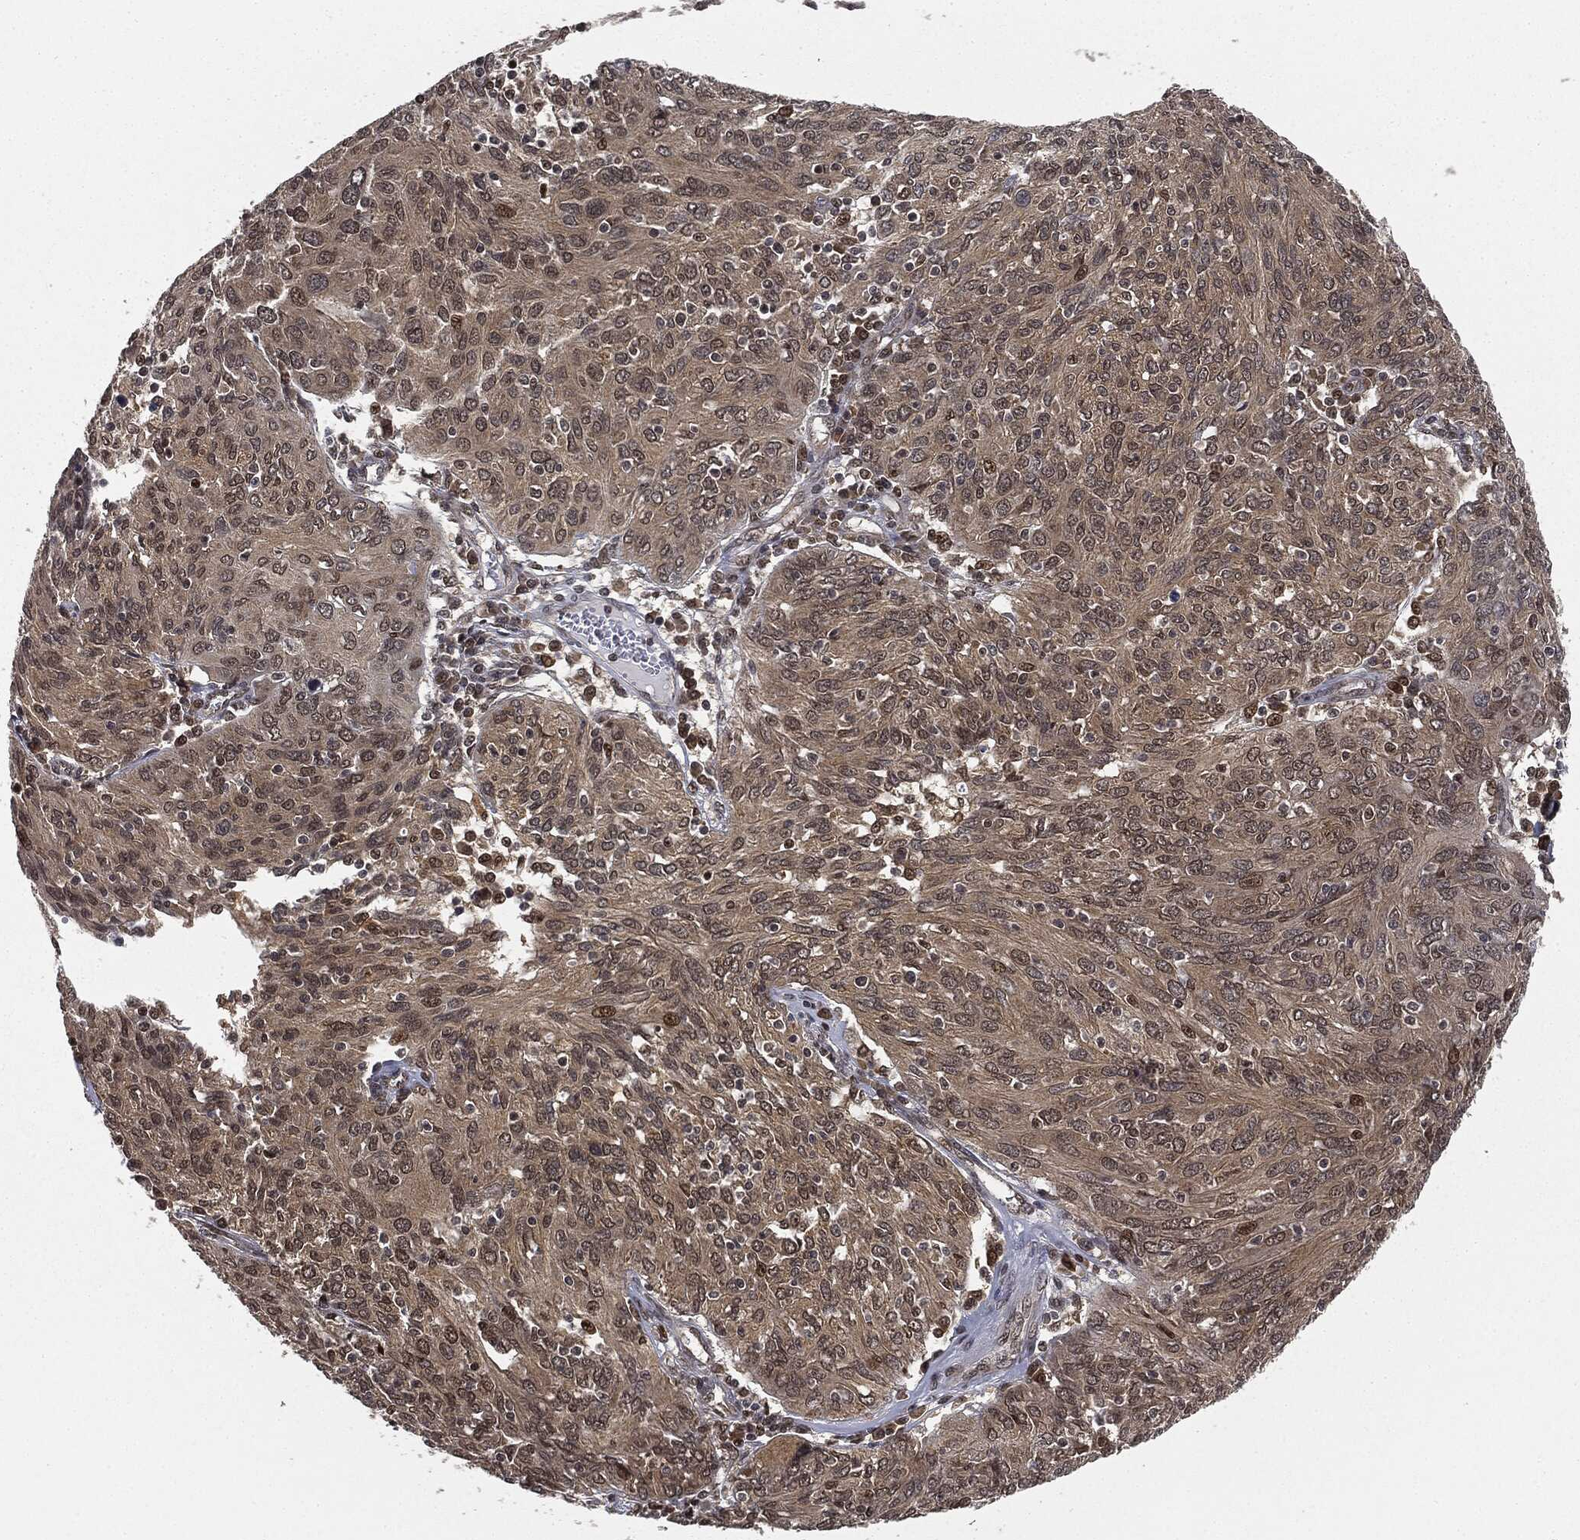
{"staining": {"intensity": "weak", "quantity": "25%-75%", "location": "cytoplasmic/membranous,nuclear"}, "tissue": "ovarian cancer", "cell_type": "Tumor cells", "image_type": "cancer", "snomed": [{"axis": "morphology", "description": "Carcinoma, endometroid"}, {"axis": "topography", "description": "Ovary"}], "caption": "A histopathology image of human ovarian cancer stained for a protein exhibits weak cytoplasmic/membranous and nuclear brown staining in tumor cells.", "gene": "TBC1D22A", "patient": {"sex": "female", "age": 50}}